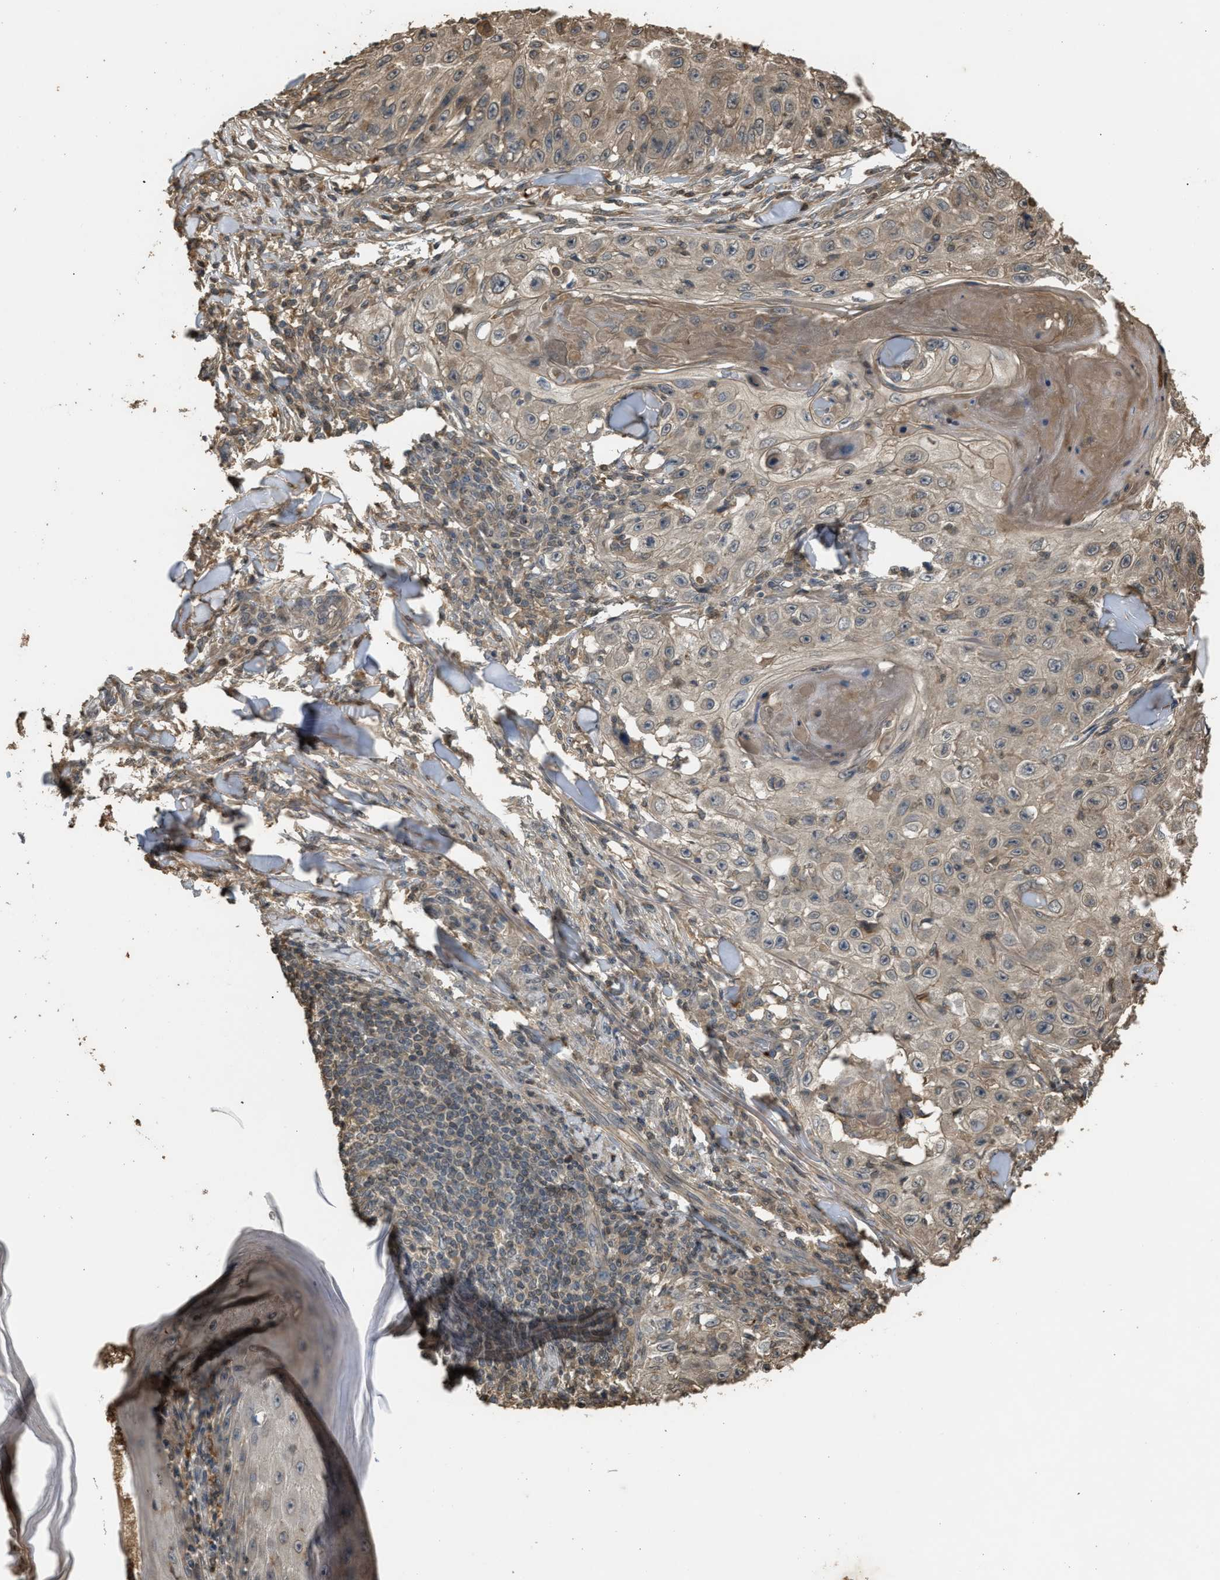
{"staining": {"intensity": "weak", "quantity": "<25%", "location": "cytoplasmic/membranous"}, "tissue": "skin cancer", "cell_type": "Tumor cells", "image_type": "cancer", "snomed": [{"axis": "morphology", "description": "Squamous cell carcinoma, NOS"}, {"axis": "topography", "description": "Skin"}], "caption": "The histopathology image exhibits no staining of tumor cells in skin cancer.", "gene": "ARHGDIA", "patient": {"sex": "male", "age": 86}}